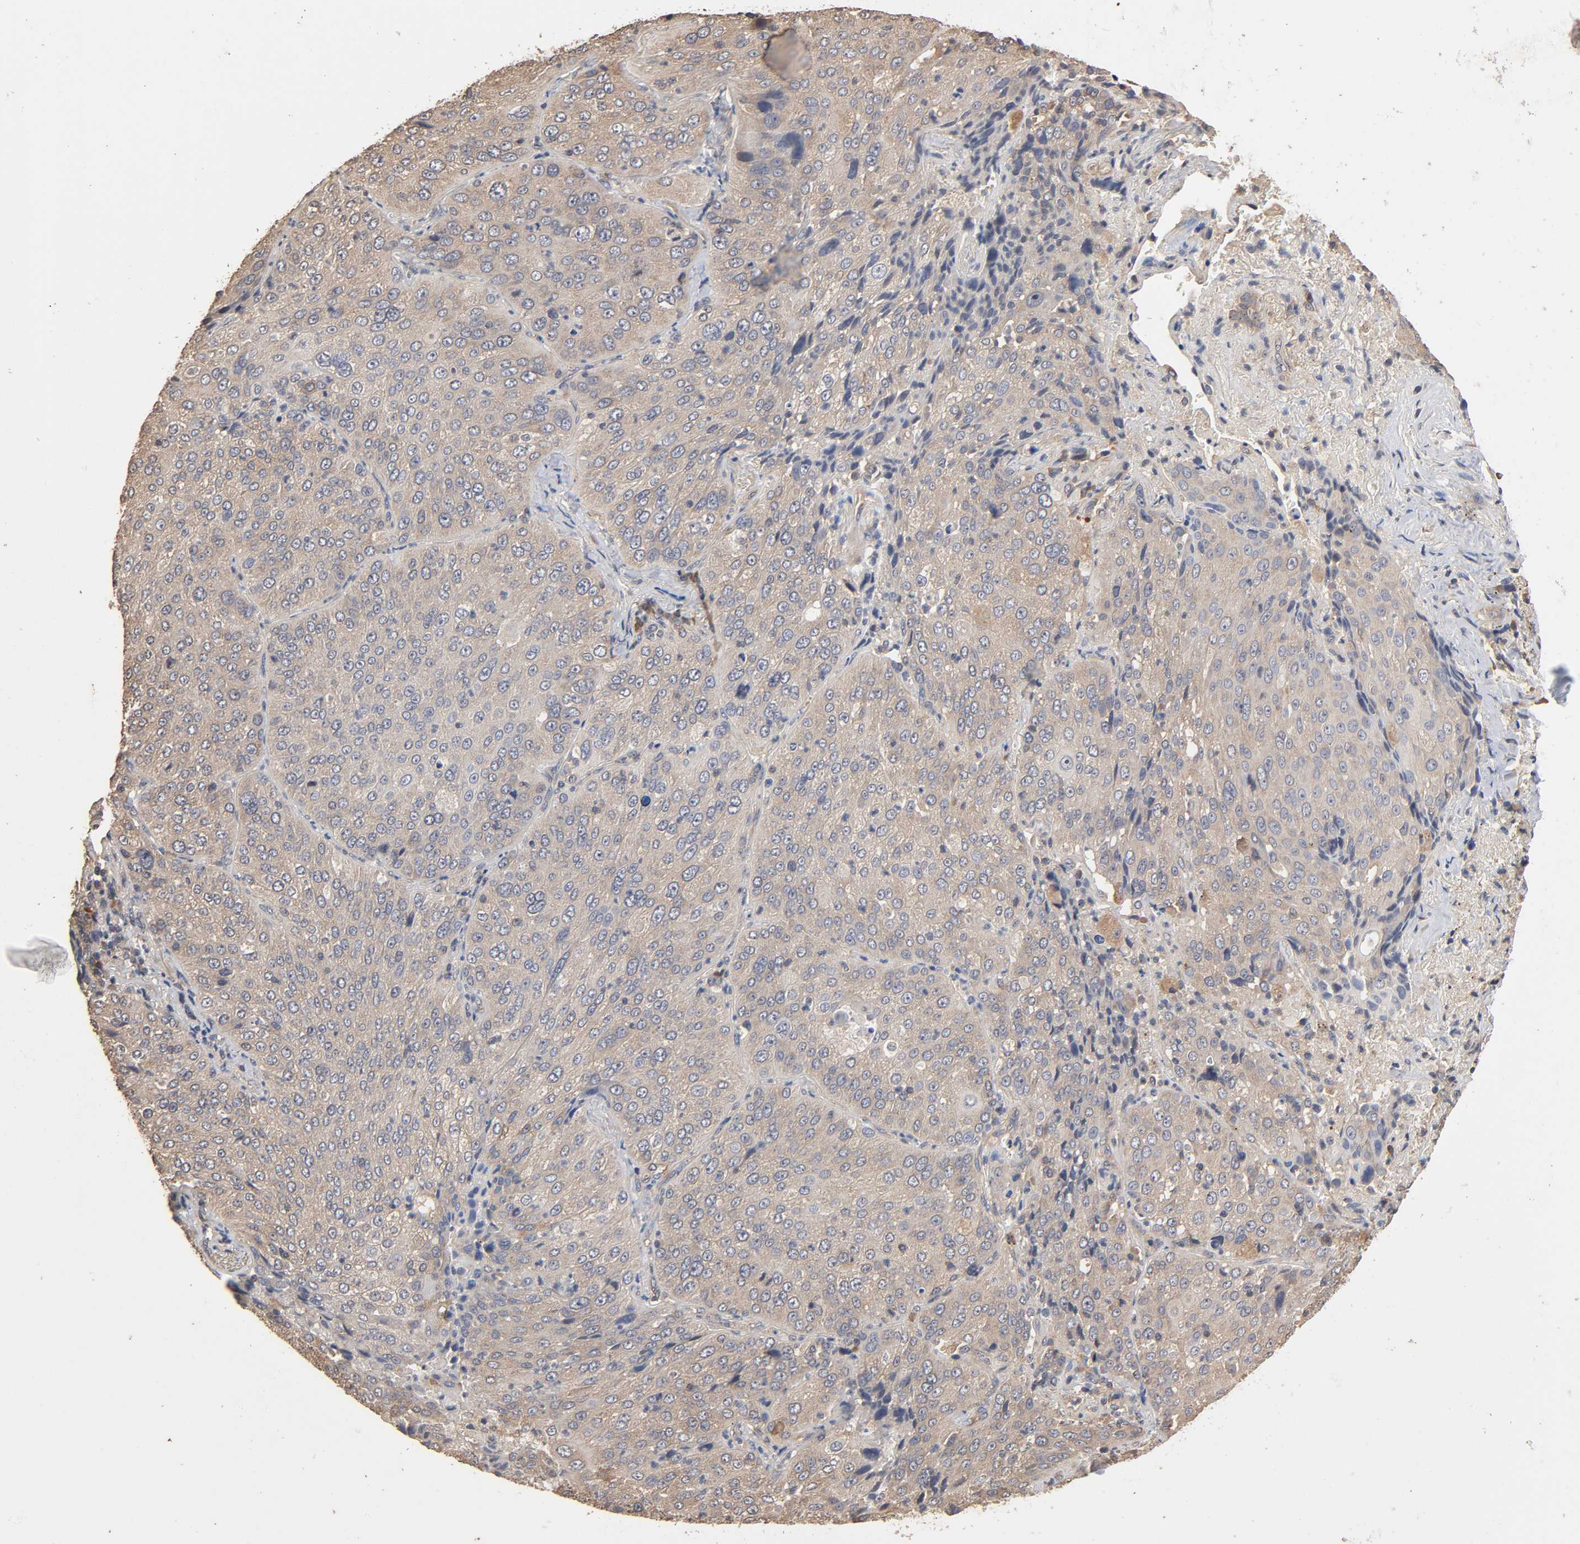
{"staining": {"intensity": "weak", "quantity": ">75%", "location": "cytoplasmic/membranous"}, "tissue": "lung cancer", "cell_type": "Tumor cells", "image_type": "cancer", "snomed": [{"axis": "morphology", "description": "Squamous cell carcinoma, NOS"}, {"axis": "topography", "description": "Lung"}], "caption": "IHC photomicrograph of lung squamous cell carcinoma stained for a protein (brown), which exhibits low levels of weak cytoplasmic/membranous positivity in approximately >75% of tumor cells.", "gene": "ARHGEF7", "patient": {"sex": "male", "age": 54}}